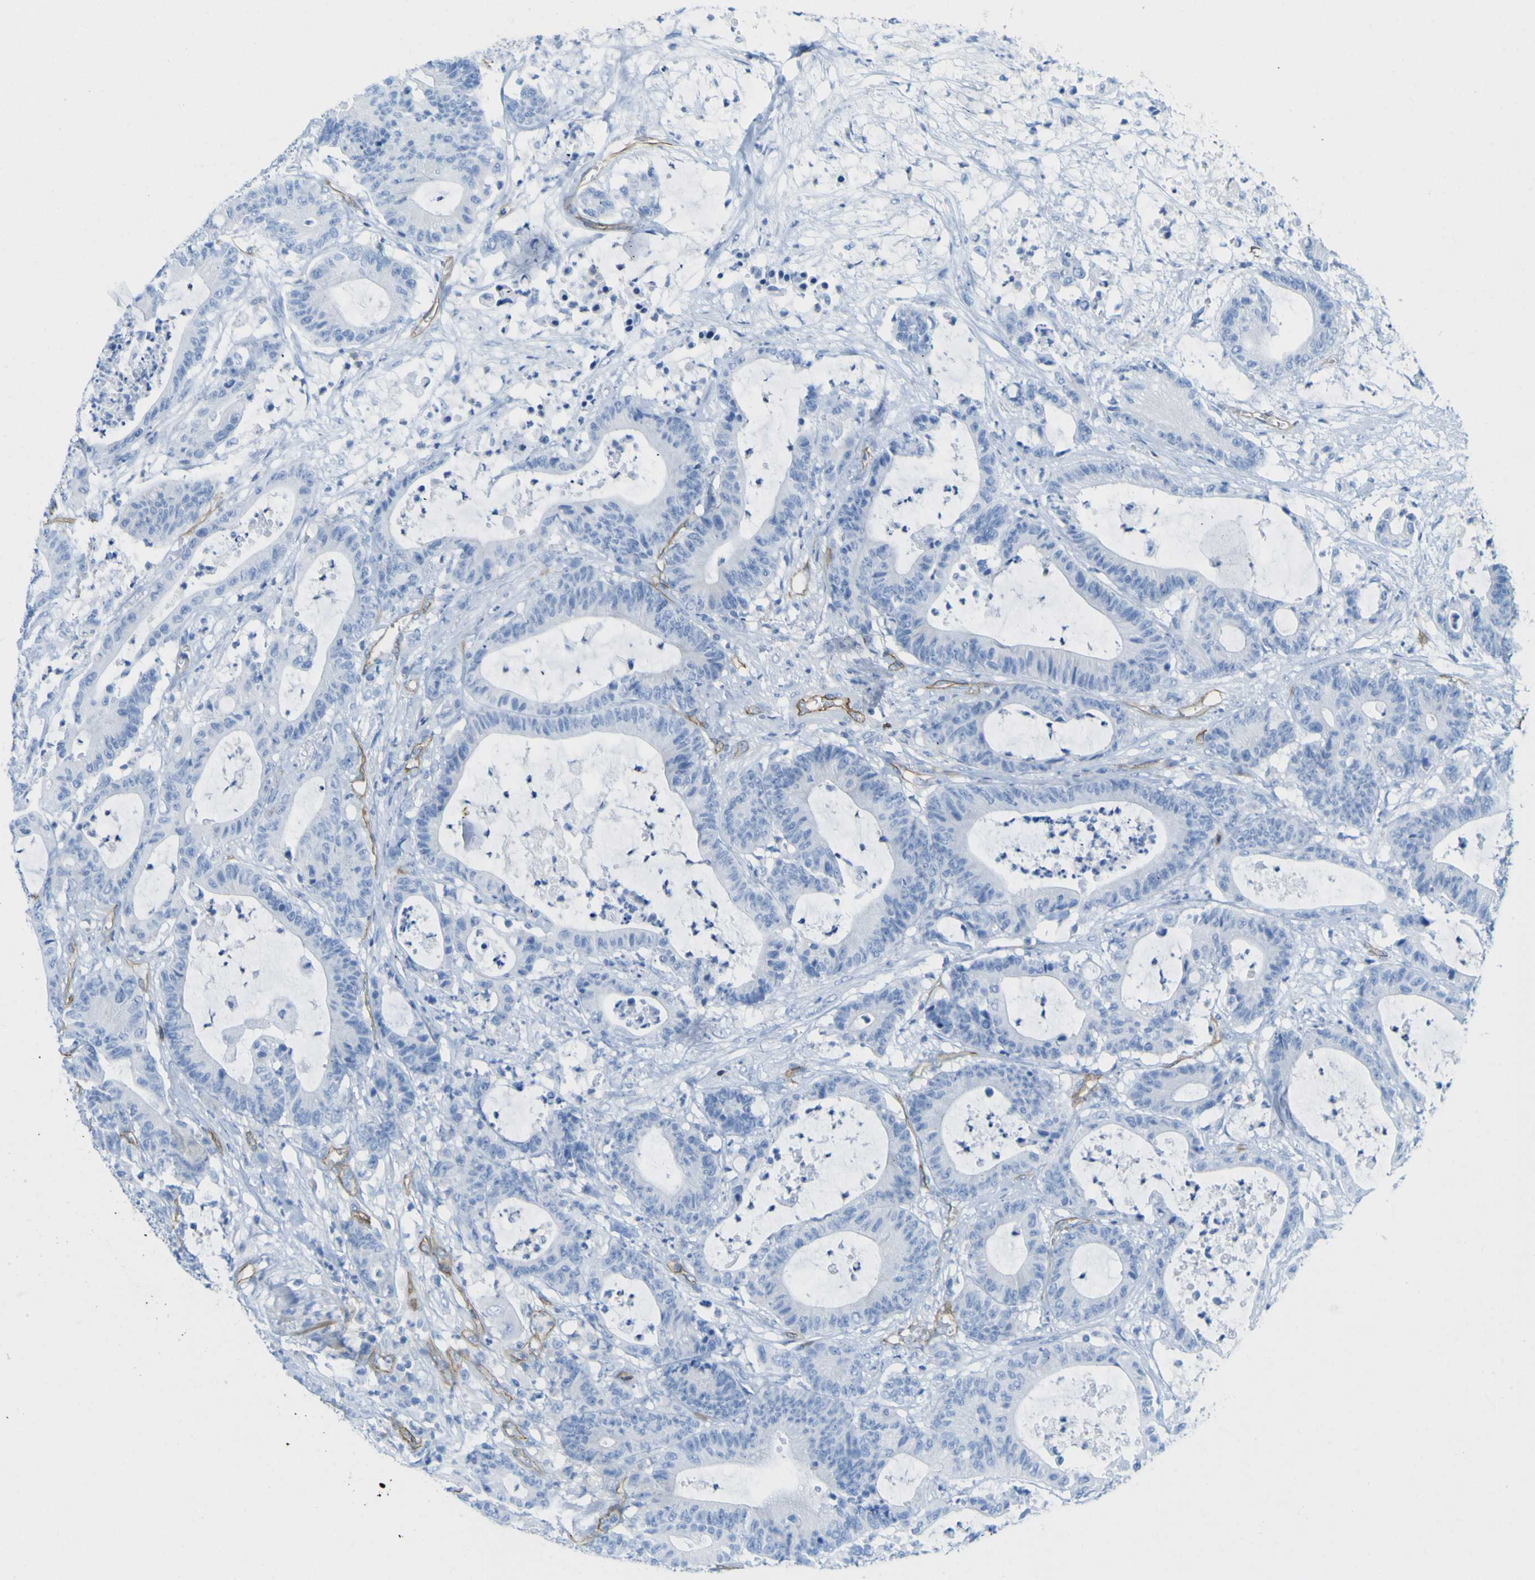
{"staining": {"intensity": "negative", "quantity": "none", "location": "none"}, "tissue": "colorectal cancer", "cell_type": "Tumor cells", "image_type": "cancer", "snomed": [{"axis": "morphology", "description": "Adenocarcinoma, NOS"}, {"axis": "topography", "description": "Colon"}], "caption": "IHC photomicrograph of neoplastic tissue: human colorectal cancer (adenocarcinoma) stained with DAB reveals no significant protein expression in tumor cells.", "gene": "CD93", "patient": {"sex": "female", "age": 84}}